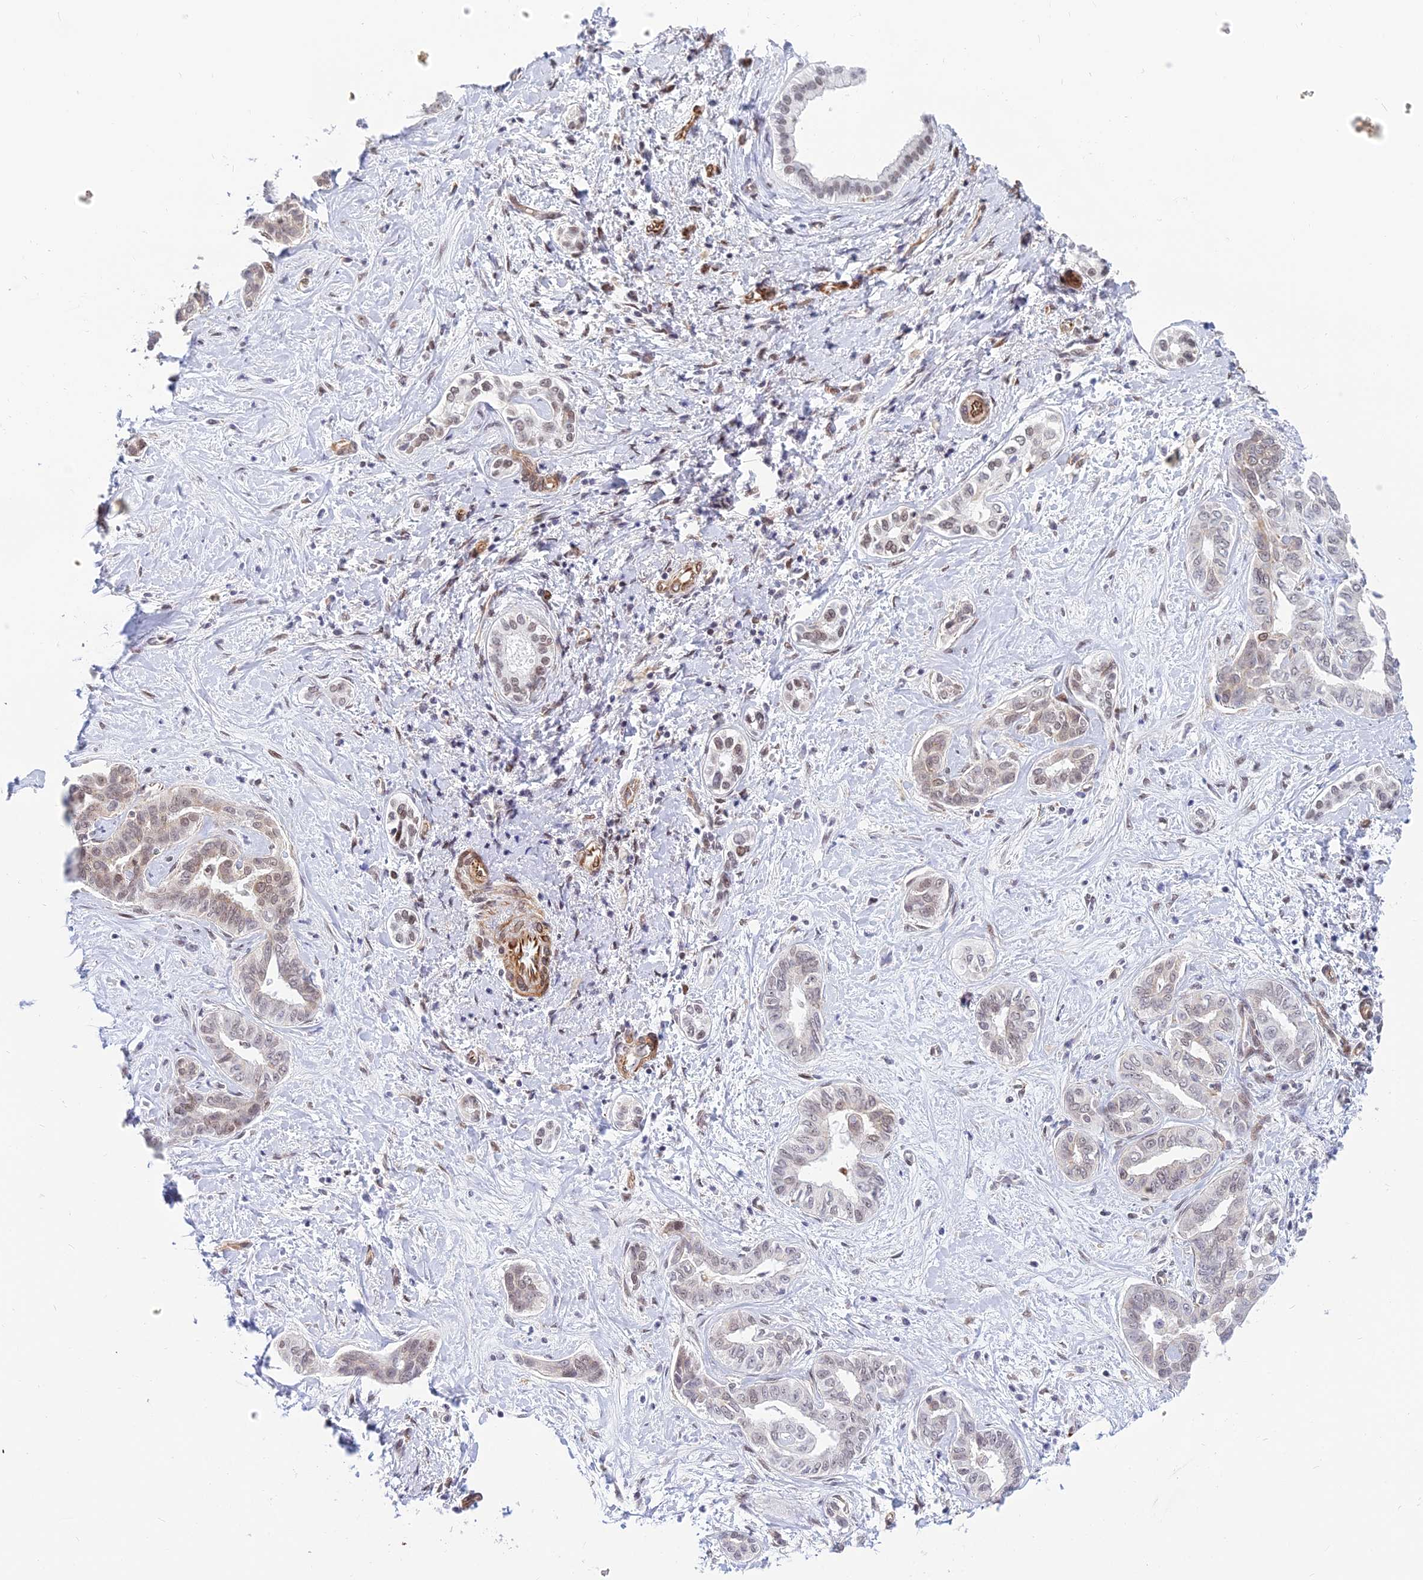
{"staining": {"intensity": "weak", "quantity": ">75%", "location": "nuclear"}, "tissue": "liver cancer", "cell_type": "Tumor cells", "image_type": "cancer", "snomed": [{"axis": "morphology", "description": "Cholangiocarcinoma"}, {"axis": "topography", "description": "Liver"}], "caption": "This photomicrograph demonstrates immunohistochemistry (IHC) staining of human liver cancer, with low weak nuclear staining in approximately >75% of tumor cells.", "gene": "SAPCD2", "patient": {"sex": "female", "age": 77}}